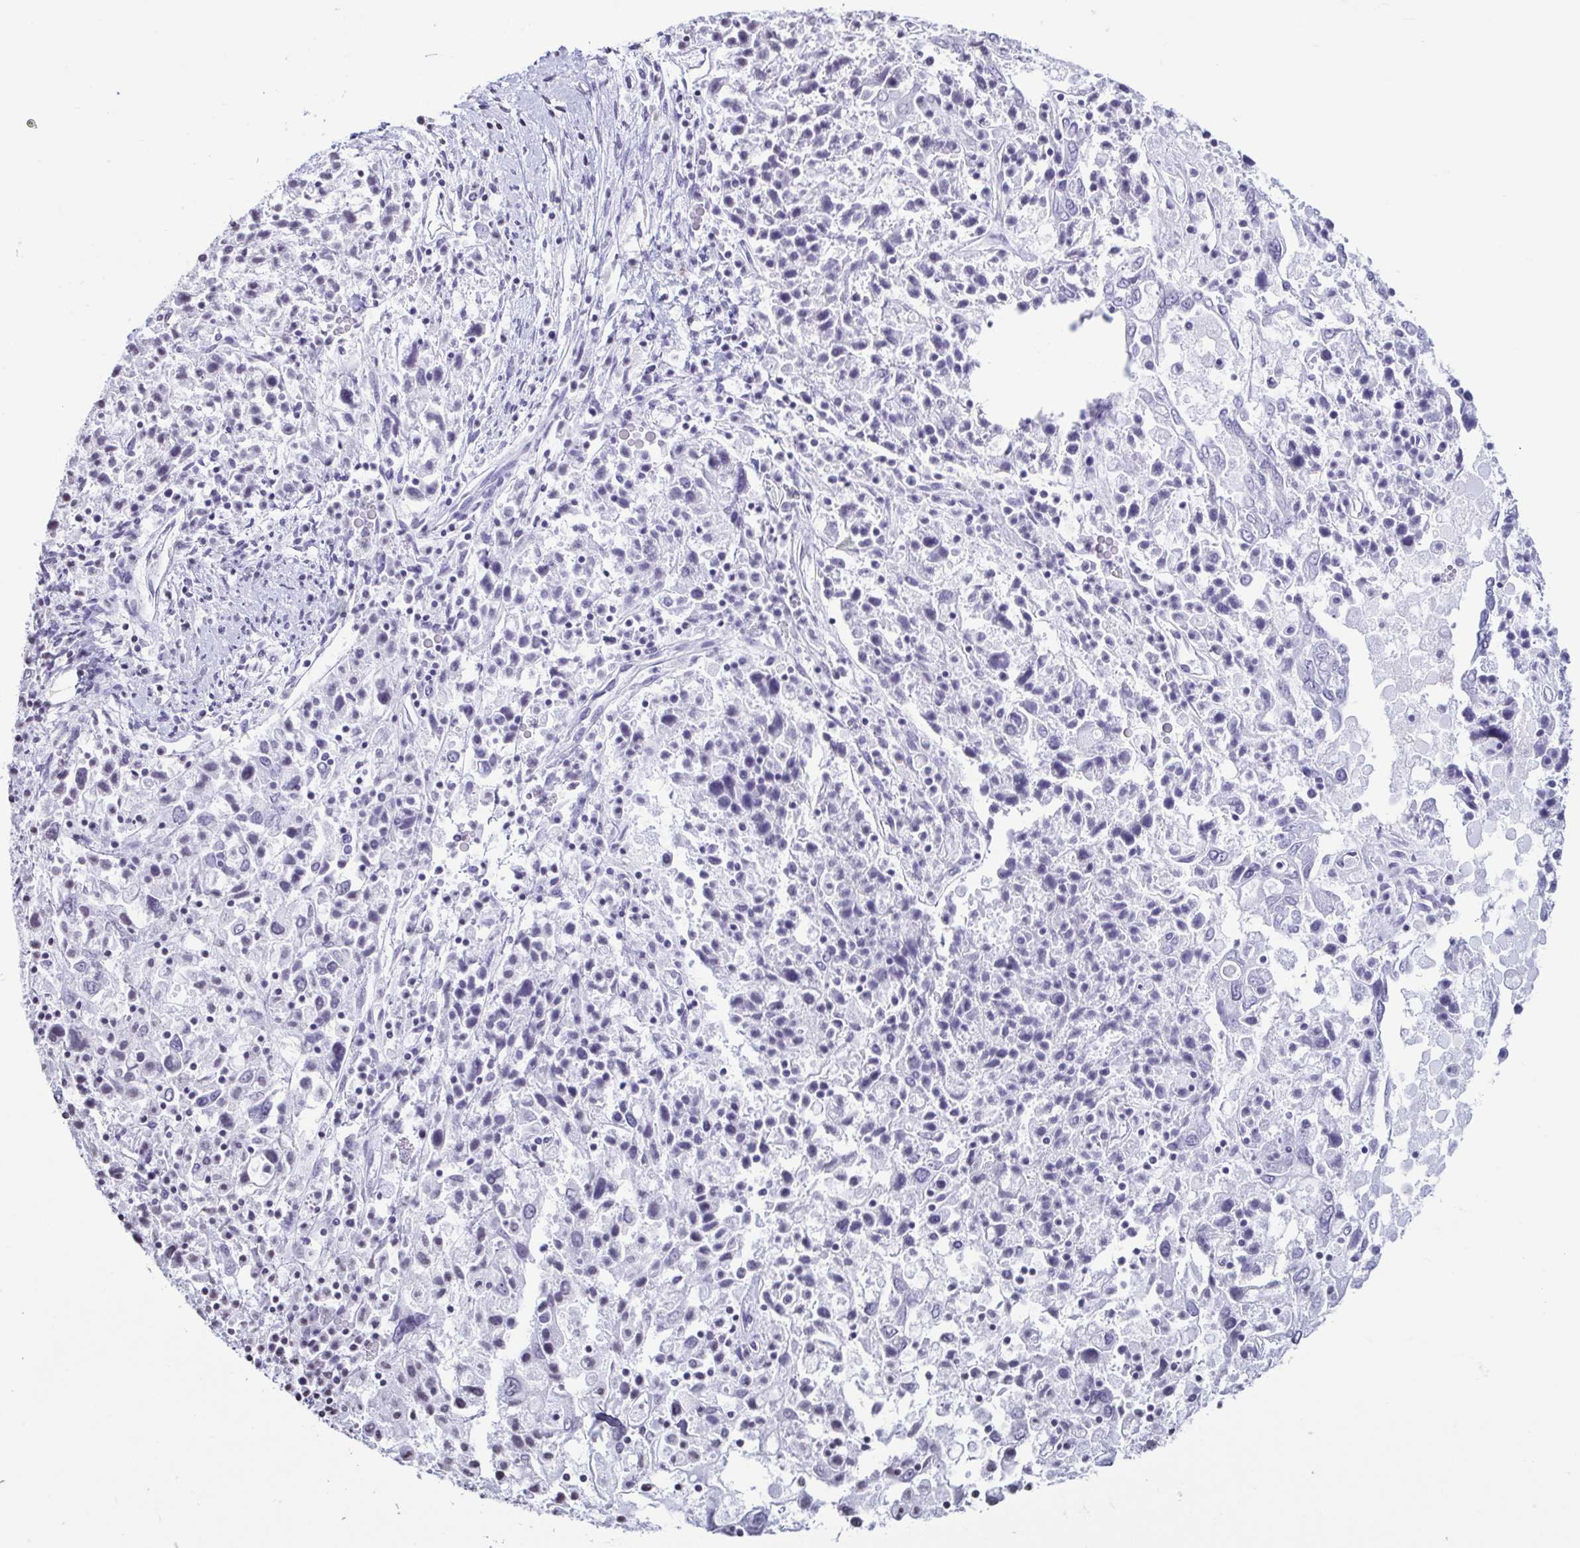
{"staining": {"intensity": "negative", "quantity": "none", "location": "none"}, "tissue": "ovarian cancer", "cell_type": "Tumor cells", "image_type": "cancer", "snomed": [{"axis": "morphology", "description": "Carcinoma, endometroid"}, {"axis": "topography", "description": "Ovary"}], "caption": "An image of ovarian endometroid carcinoma stained for a protein reveals no brown staining in tumor cells. (DAB (3,3'-diaminobenzidine) immunohistochemistry (IHC) with hematoxylin counter stain).", "gene": "VCY1B", "patient": {"sex": "female", "age": 62}}